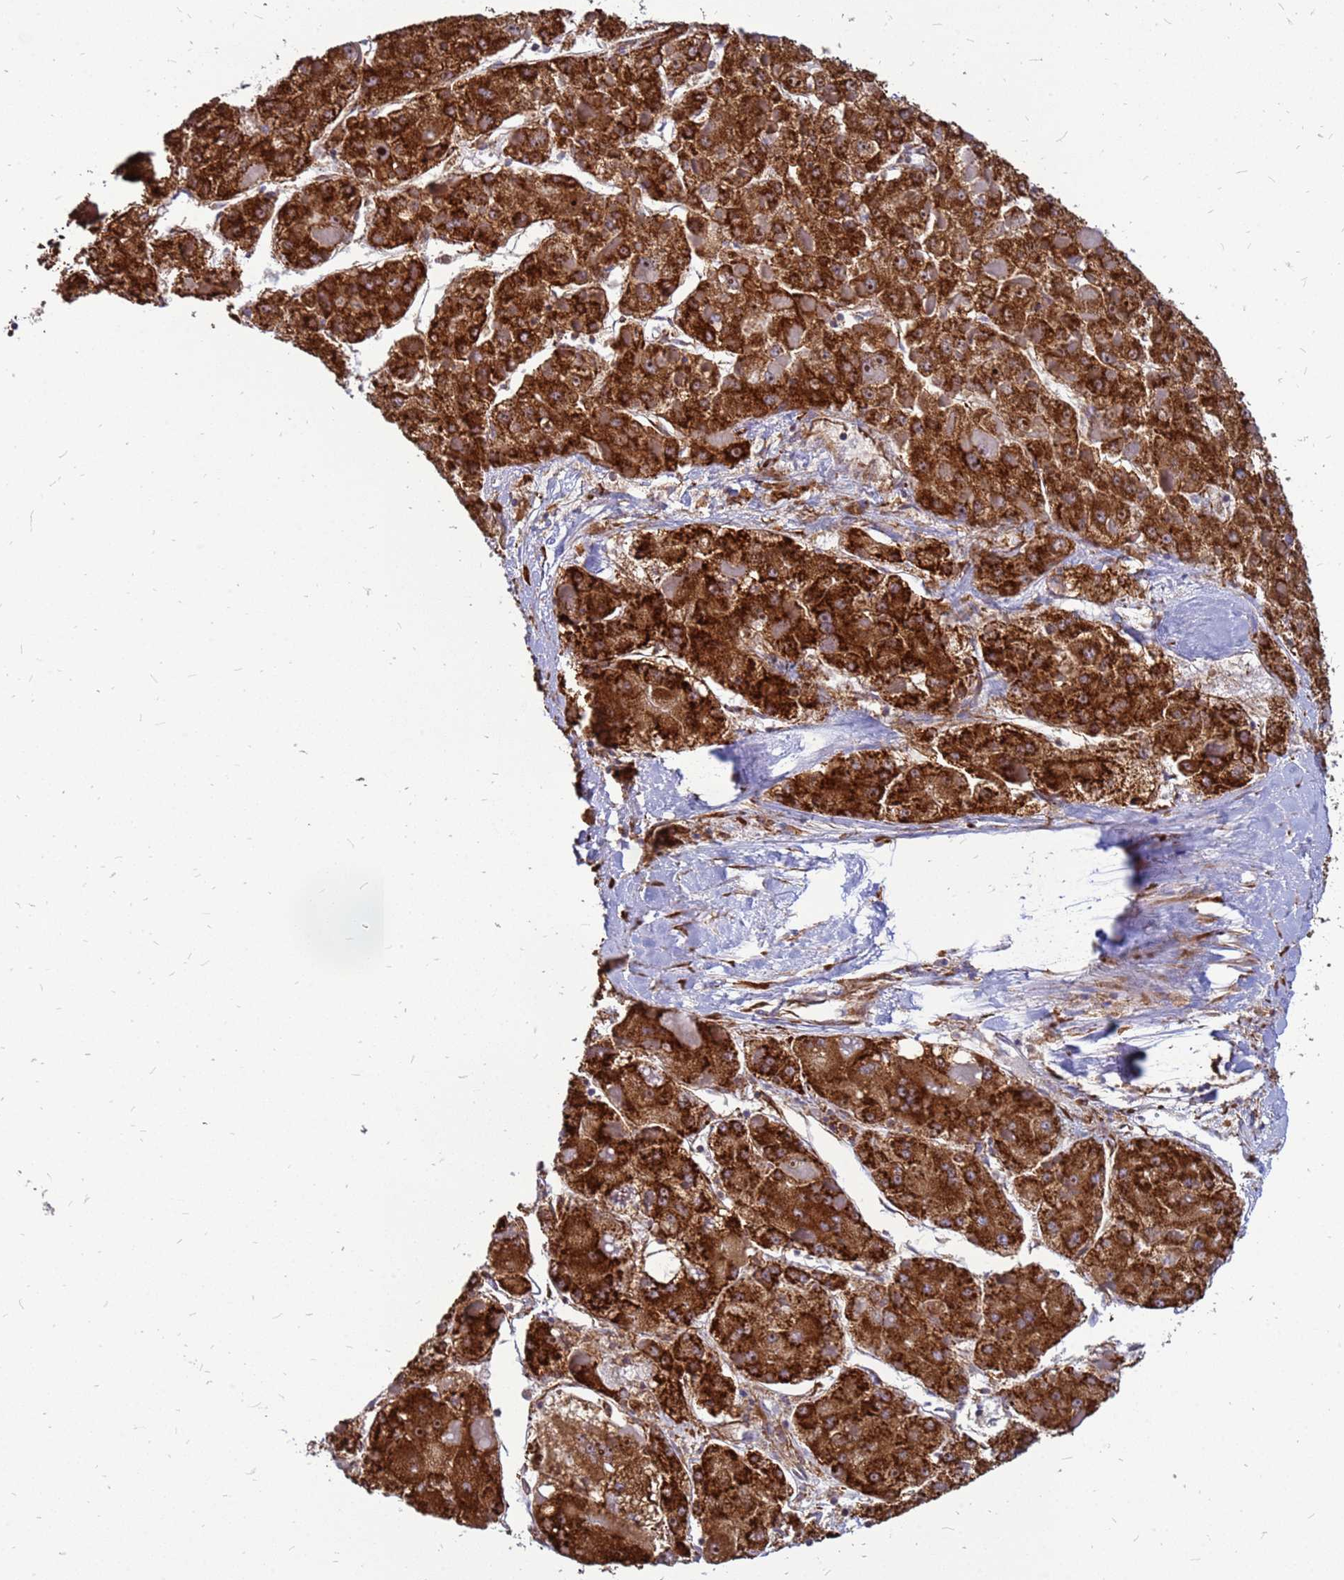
{"staining": {"intensity": "strong", "quantity": ">75%", "location": "cytoplasmic/membranous,nuclear"}, "tissue": "liver cancer", "cell_type": "Tumor cells", "image_type": "cancer", "snomed": [{"axis": "morphology", "description": "Carcinoma, Hepatocellular, NOS"}, {"axis": "topography", "description": "Liver"}], "caption": "The image exhibits staining of liver cancer, revealing strong cytoplasmic/membranous and nuclear protein staining (brown color) within tumor cells. Nuclei are stained in blue.", "gene": "RPL8", "patient": {"sex": "female", "age": 73}}